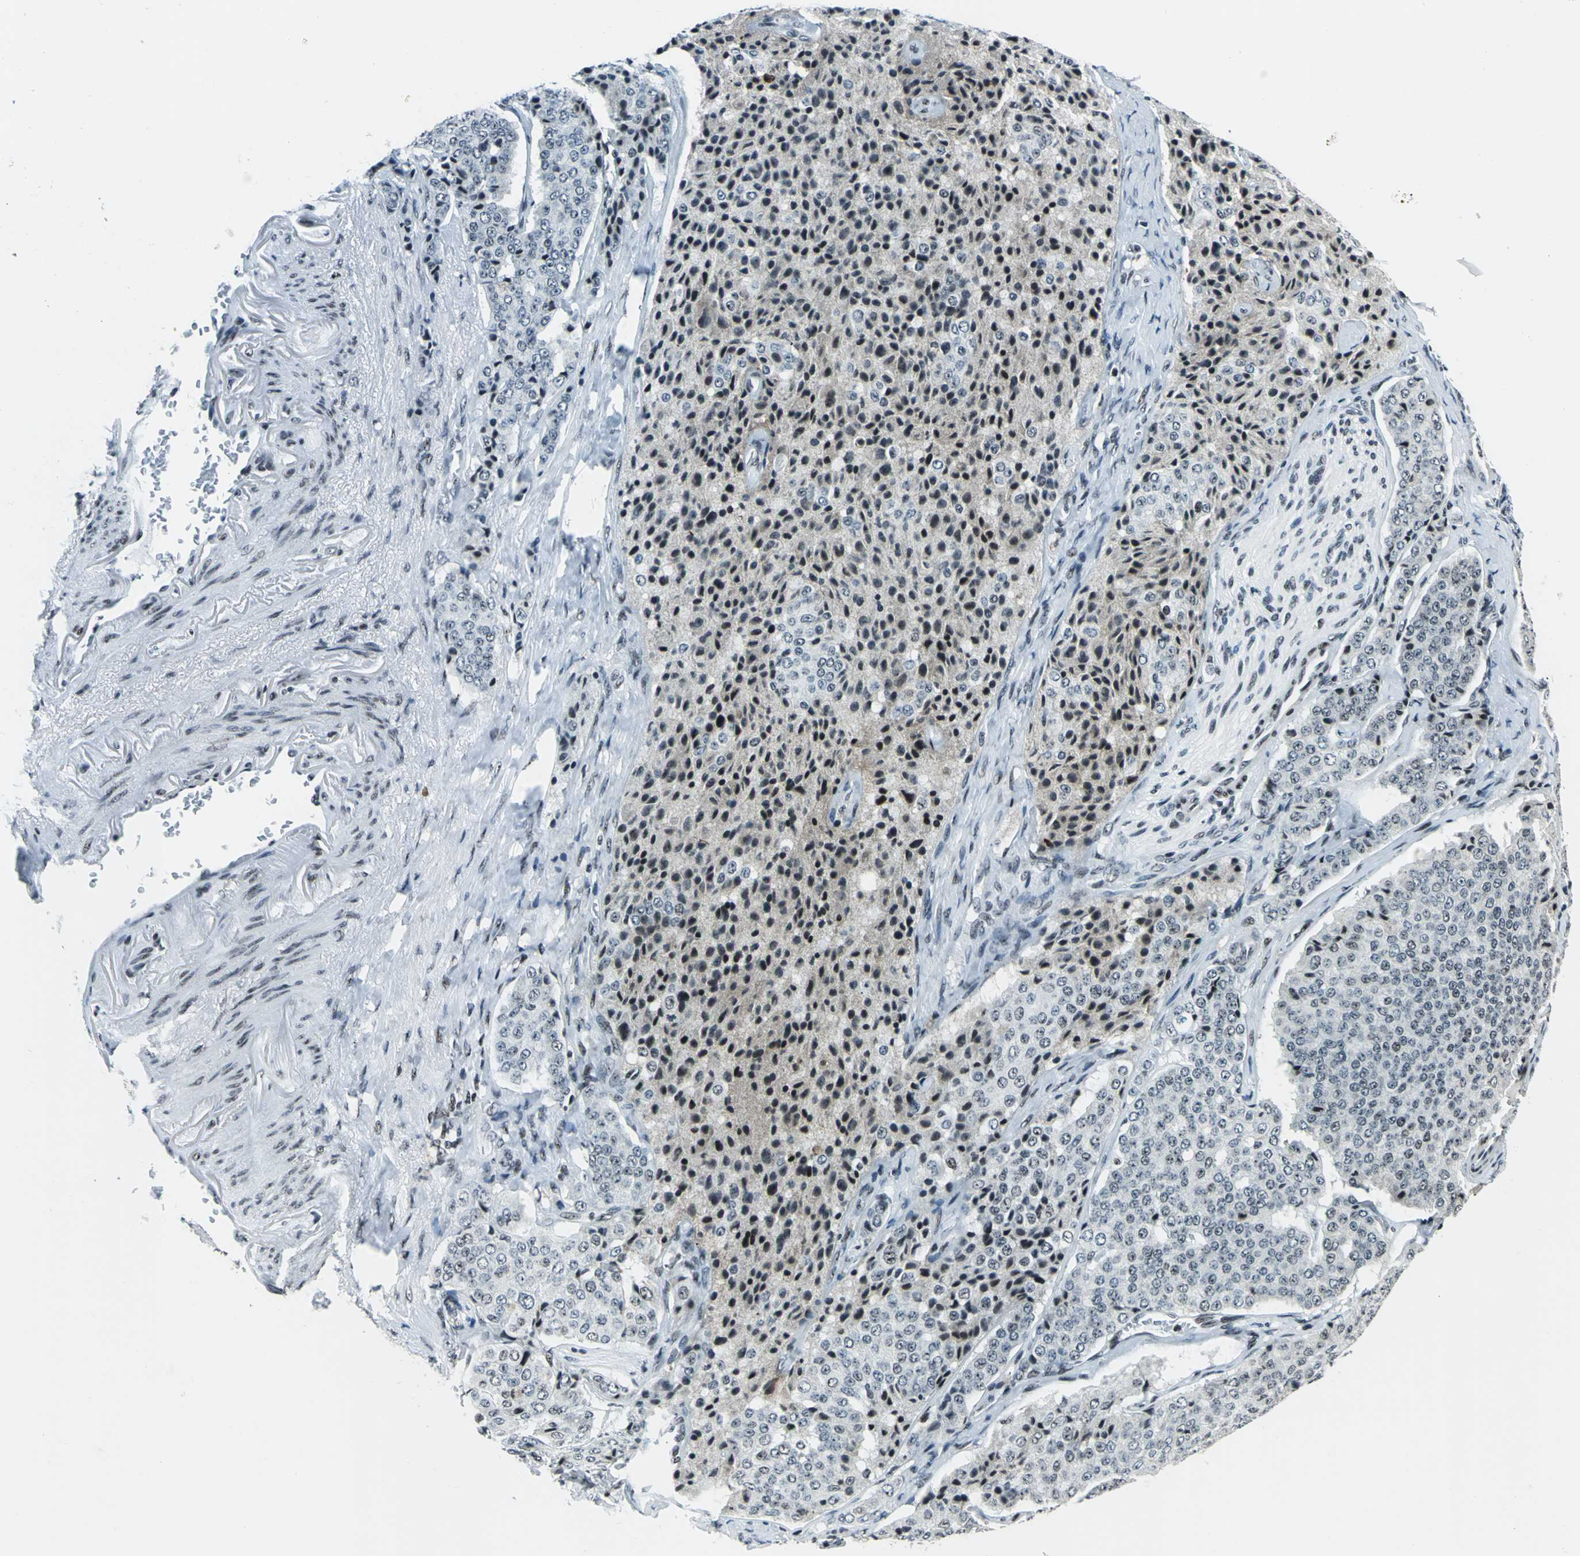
{"staining": {"intensity": "moderate", "quantity": "25%-75%", "location": "nuclear"}, "tissue": "carcinoid", "cell_type": "Tumor cells", "image_type": "cancer", "snomed": [{"axis": "morphology", "description": "Carcinoid, malignant, NOS"}, {"axis": "topography", "description": "Colon"}], "caption": "Brown immunohistochemical staining in human carcinoid demonstrates moderate nuclear staining in approximately 25%-75% of tumor cells.", "gene": "UBTF", "patient": {"sex": "female", "age": 61}}